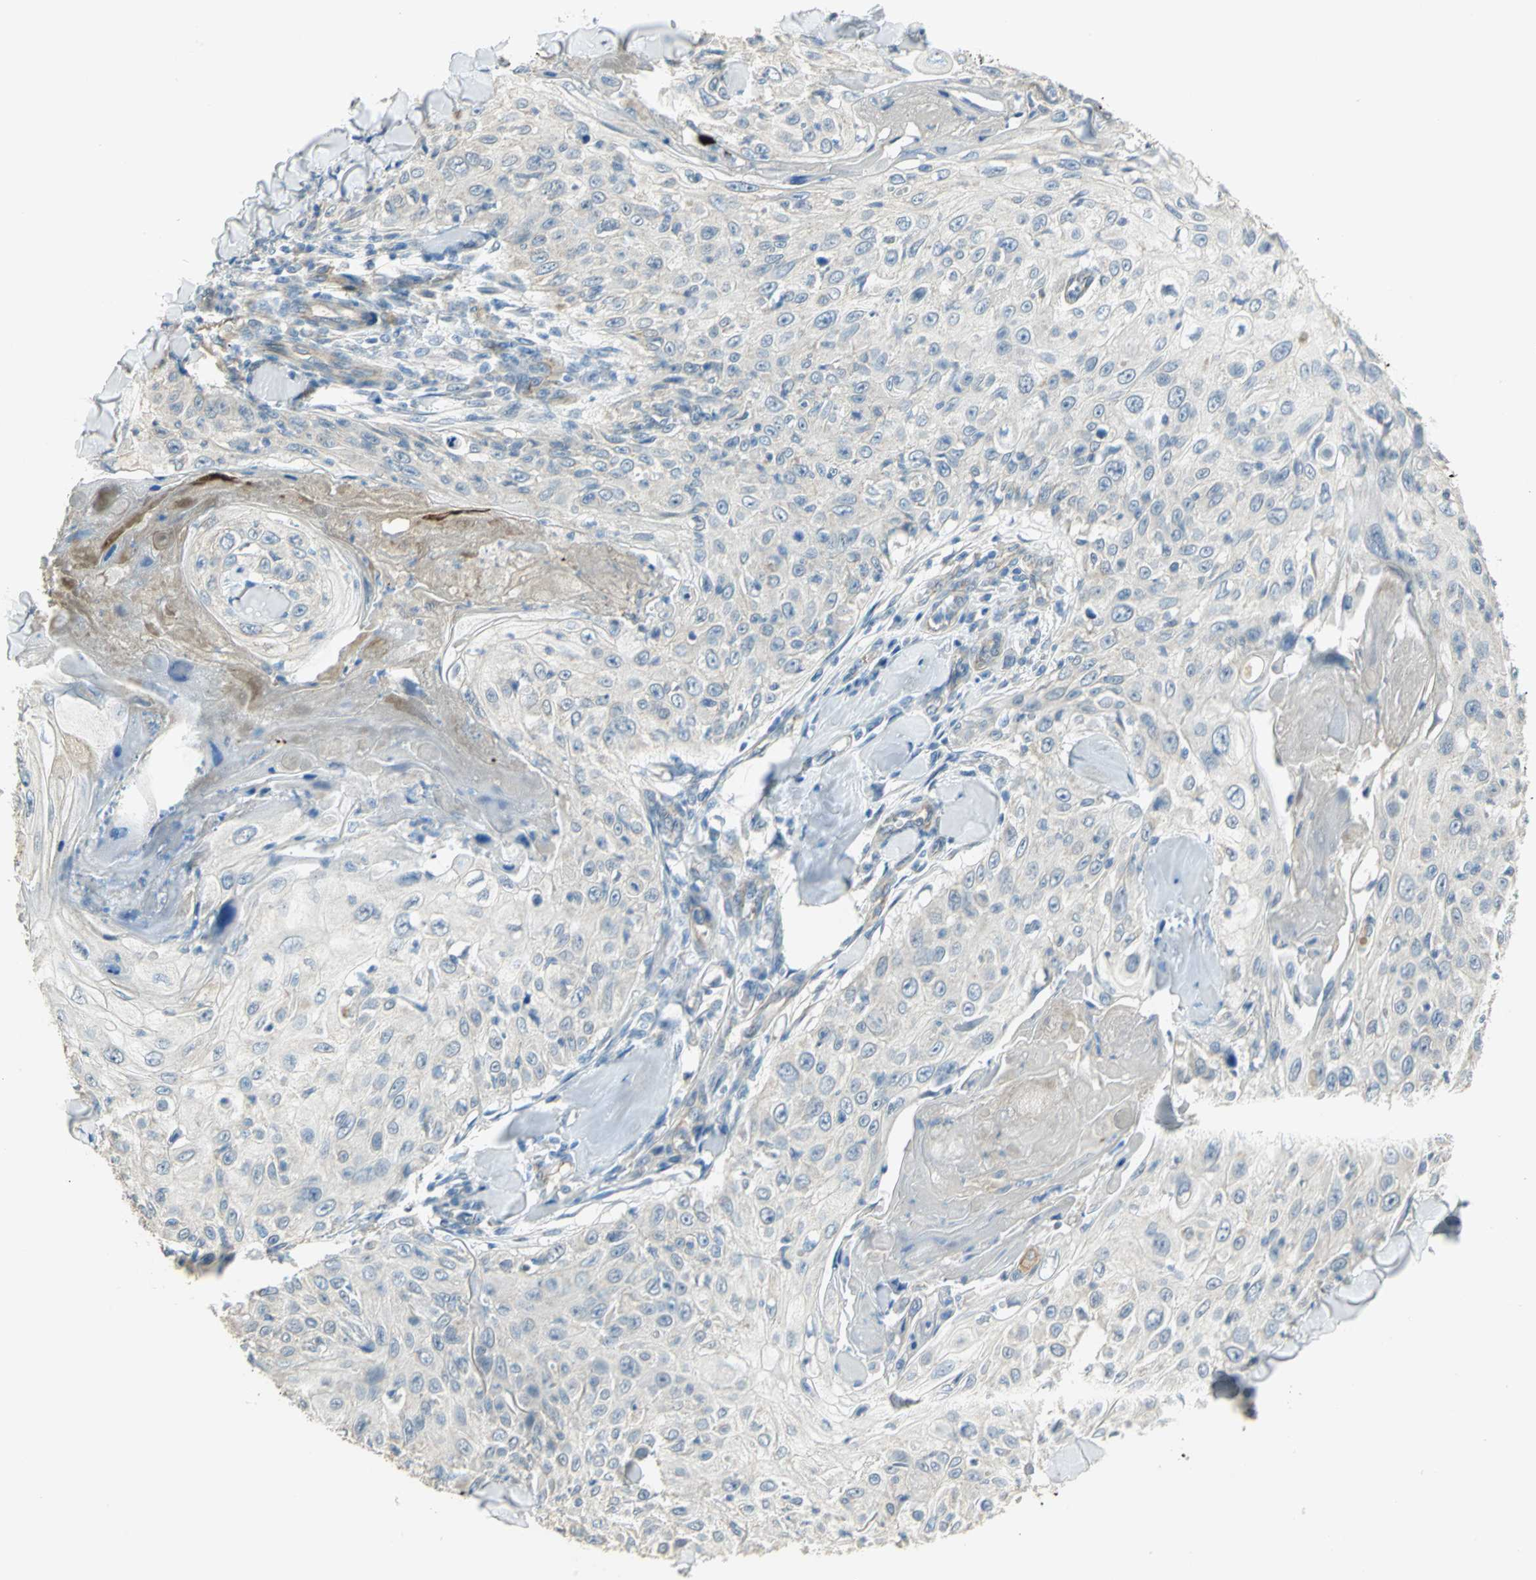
{"staining": {"intensity": "moderate", "quantity": "<25%", "location": "cytoplasmic/membranous"}, "tissue": "skin cancer", "cell_type": "Tumor cells", "image_type": "cancer", "snomed": [{"axis": "morphology", "description": "Squamous cell carcinoma, NOS"}, {"axis": "topography", "description": "Skin"}], "caption": "Immunohistochemical staining of squamous cell carcinoma (skin) displays low levels of moderate cytoplasmic/membranous expression in about <25% of tumor cells.", "gene": "HTR1F", "patient": {"sex": "male", "age": 86}}